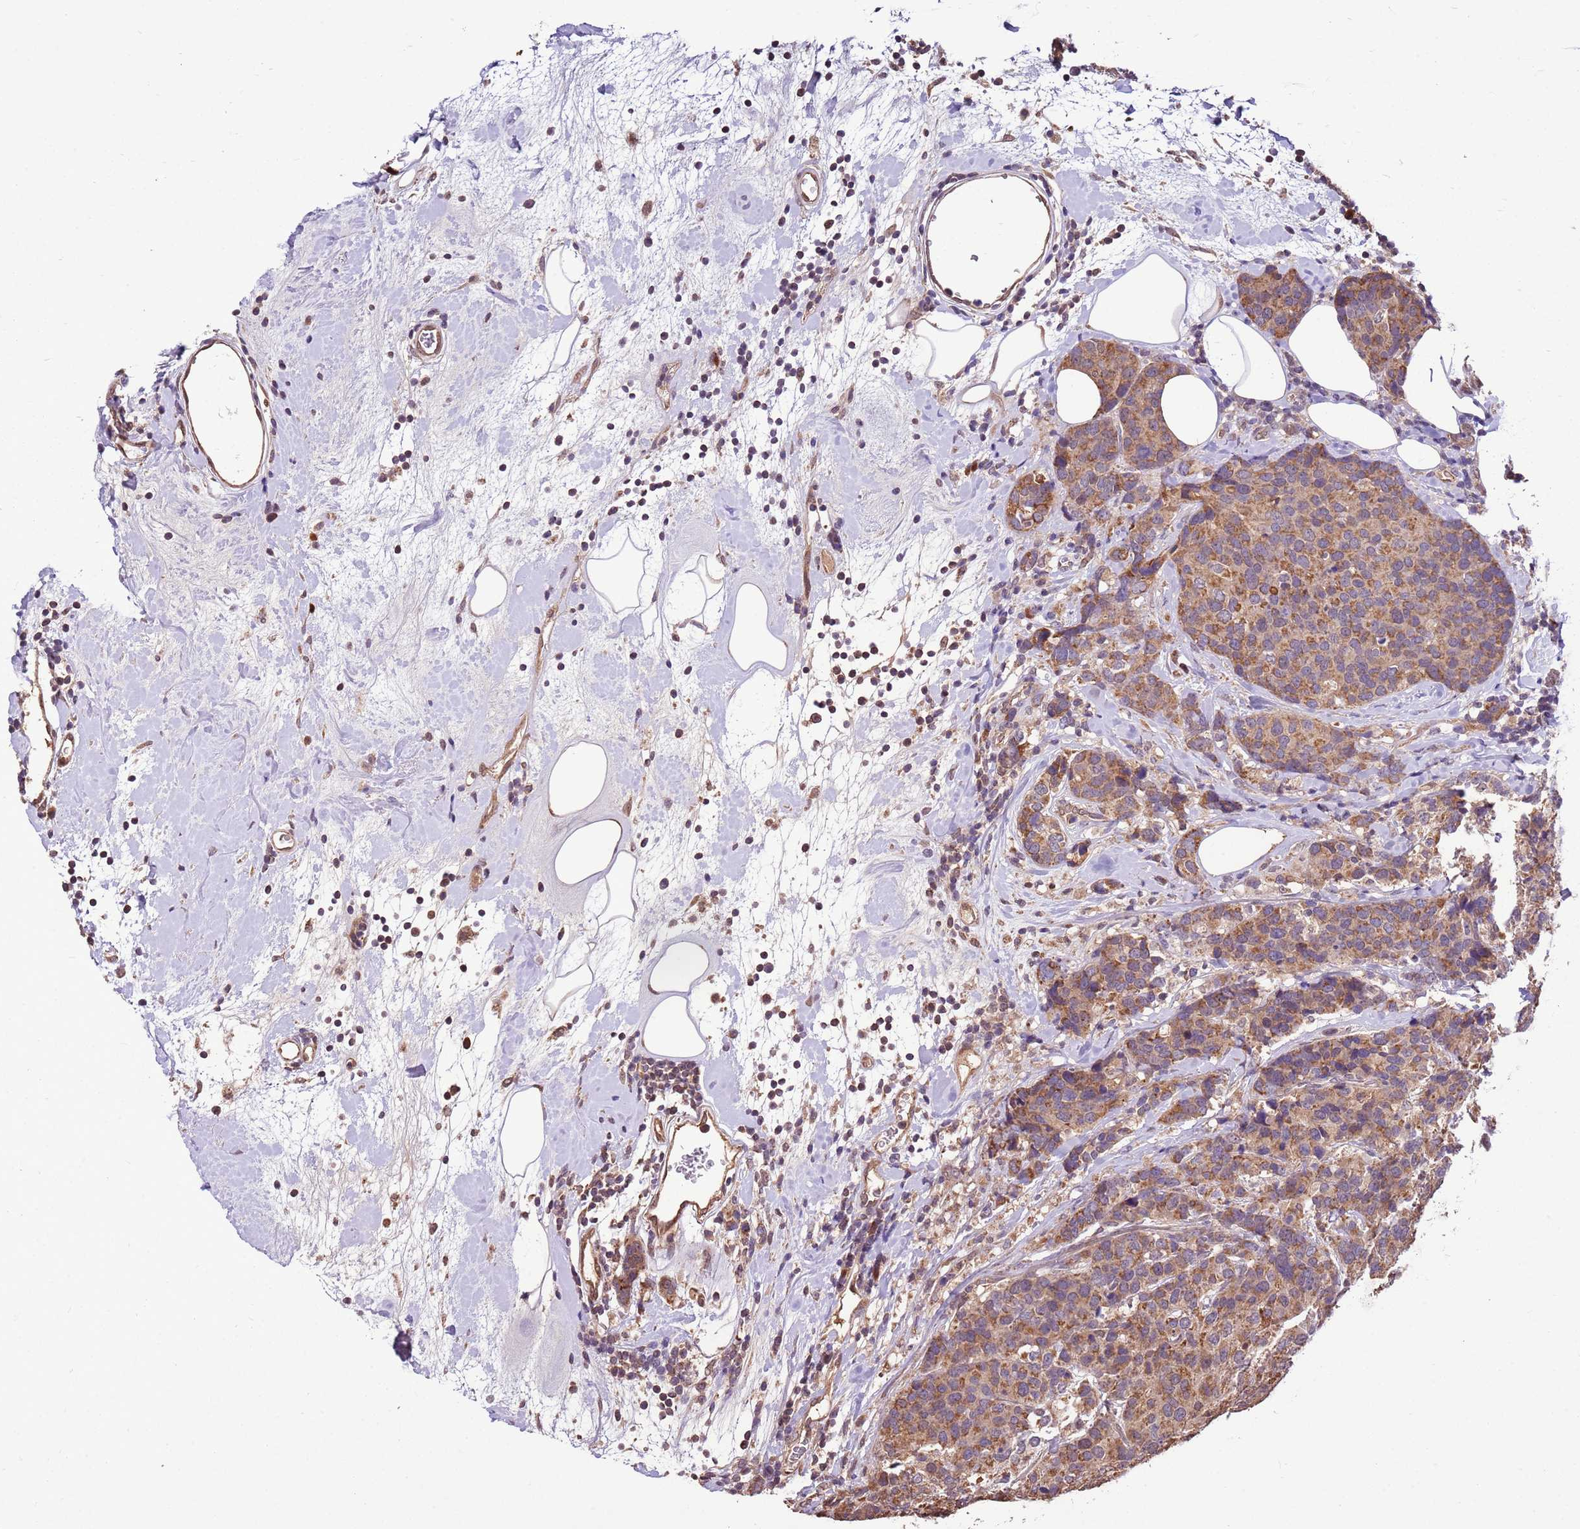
{"staining": {"intensity": "moderate", "quantity": ">75%", "location": "cytoplasmic/membranous"}, "tissue": "breast cancer", "cell_type": "Tumor cells", "image_type": "cancer", "snomed": [{"axis": "morphology", "description": "Lobular carcinoma"}, {"axis": "topography", "description": "Breast"}], "caption": "Human lobular carcinoma (breast) stained for a protein (brown) shows moderate cytoplasmic/membranous positive staining in approximately >75% of tumor cells.", "gene": "BBS5", "patient": {"sex": "female", "age": 59}}